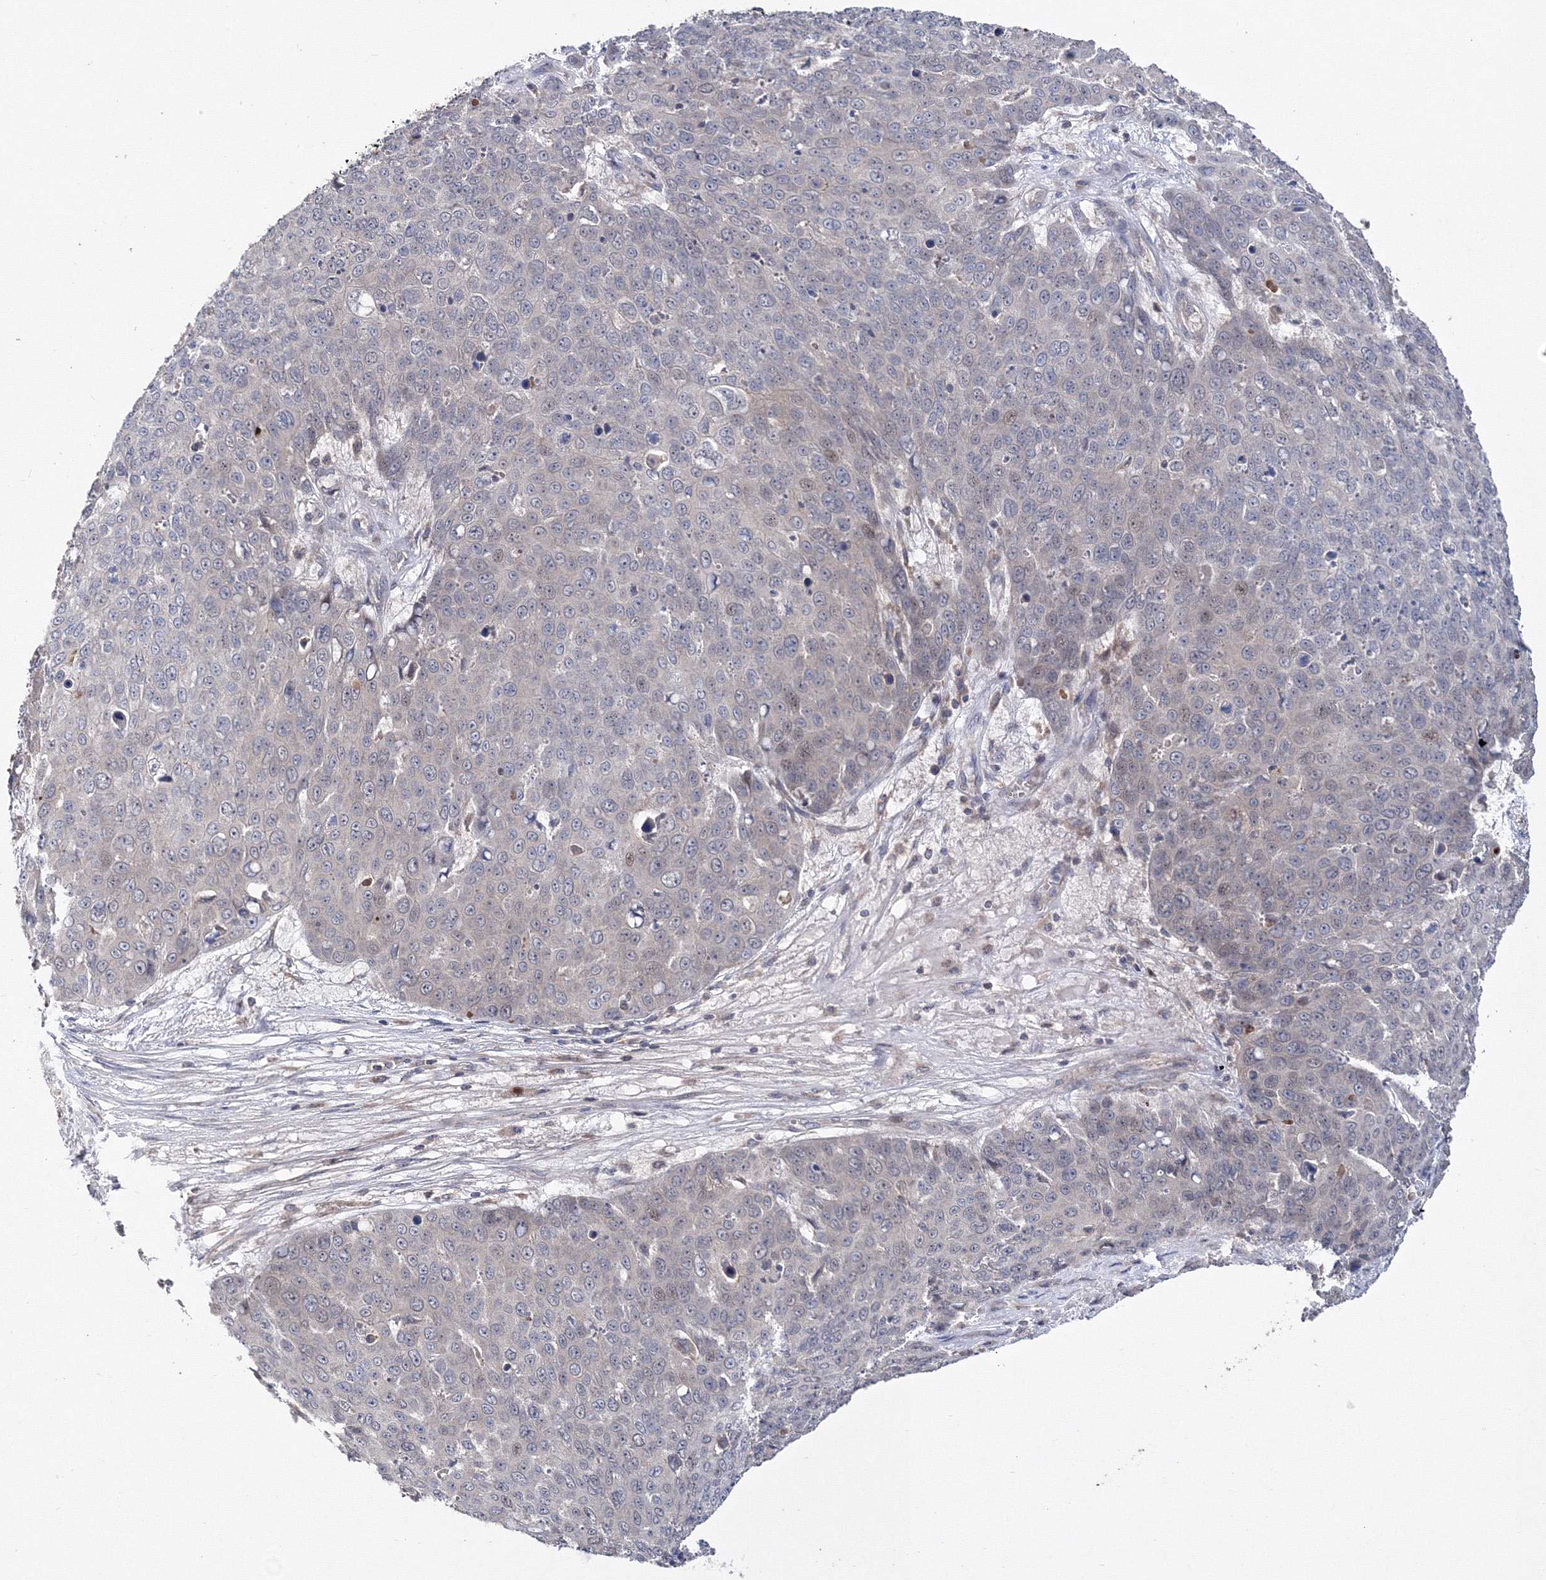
{"staining": {"intensity": "negative", "quantity": "none", "location": "none"}, "tissue": "skin cancer", "cell_type": "Tumor cells", "image_type": "cancer", "snomed": [{"axis": "morphology", "description": "Squamous cell carcinoma, NOS"}, {"axis": "topography", "description": "Skin"}], "caption": "Micrograph shows no significant protein expression in tumor cells of squamous cell carcinoma (skin). (Brightfield microscopy of DAB IHC at high magnification).", "gene": "PPP2R2B", "patient": {"sex": "male", "age": 71}}